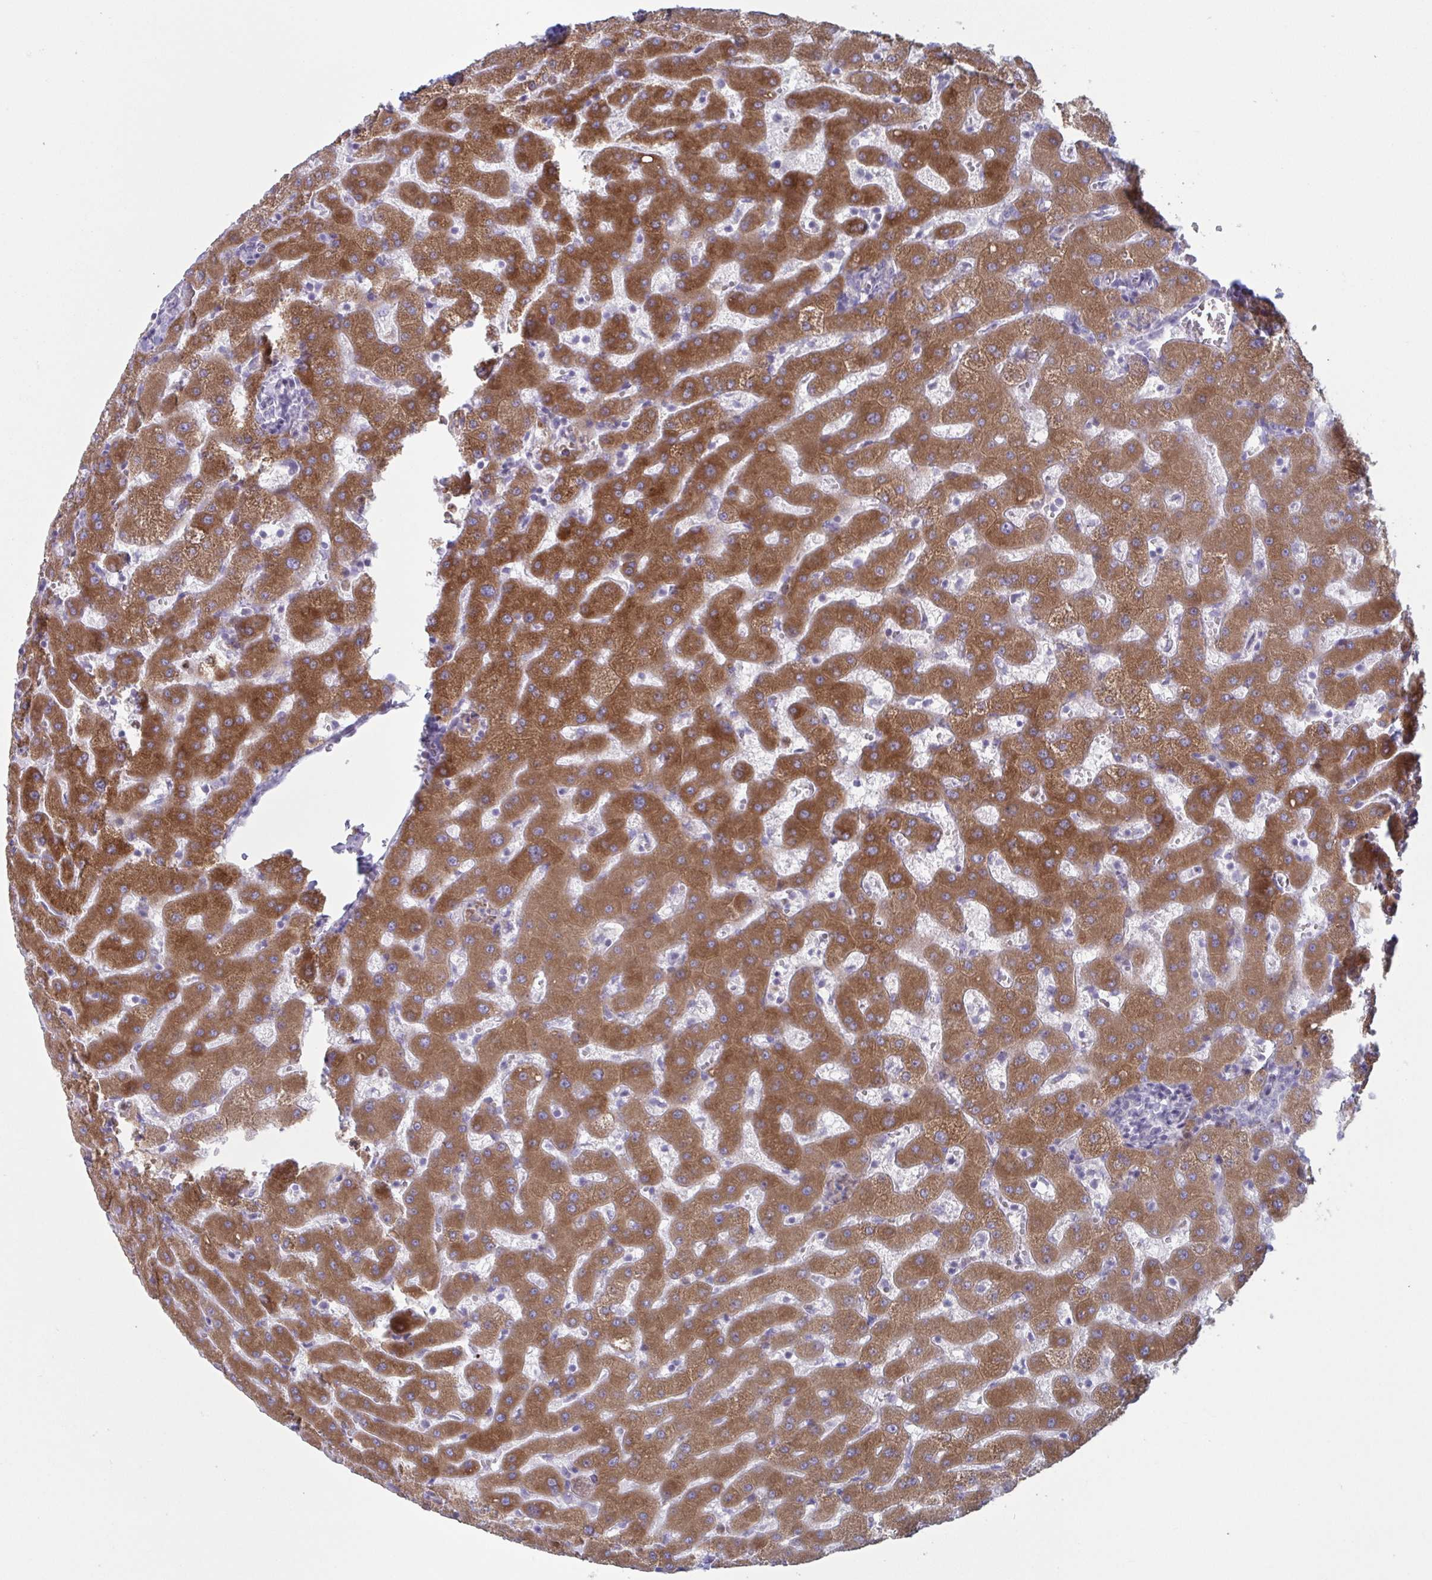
{"staining": {"intensity": "negative", "quantity": "none", "location": "none"}, "tissue": "liver", "cell_type": "Cholangiocytes", "image_type": "normal", "snomed": [{"axis": "morphology", "description": "Normal tissue, NOS"}, {"axis": "topography", "description": "Liver"}], "caption": "Liver stained for a protein using immunohistochemistry (IHC) shows no positivity cholangiocytes.", "gene": "CYP4F11", "patient": {"sex": "female", "age": 63}}